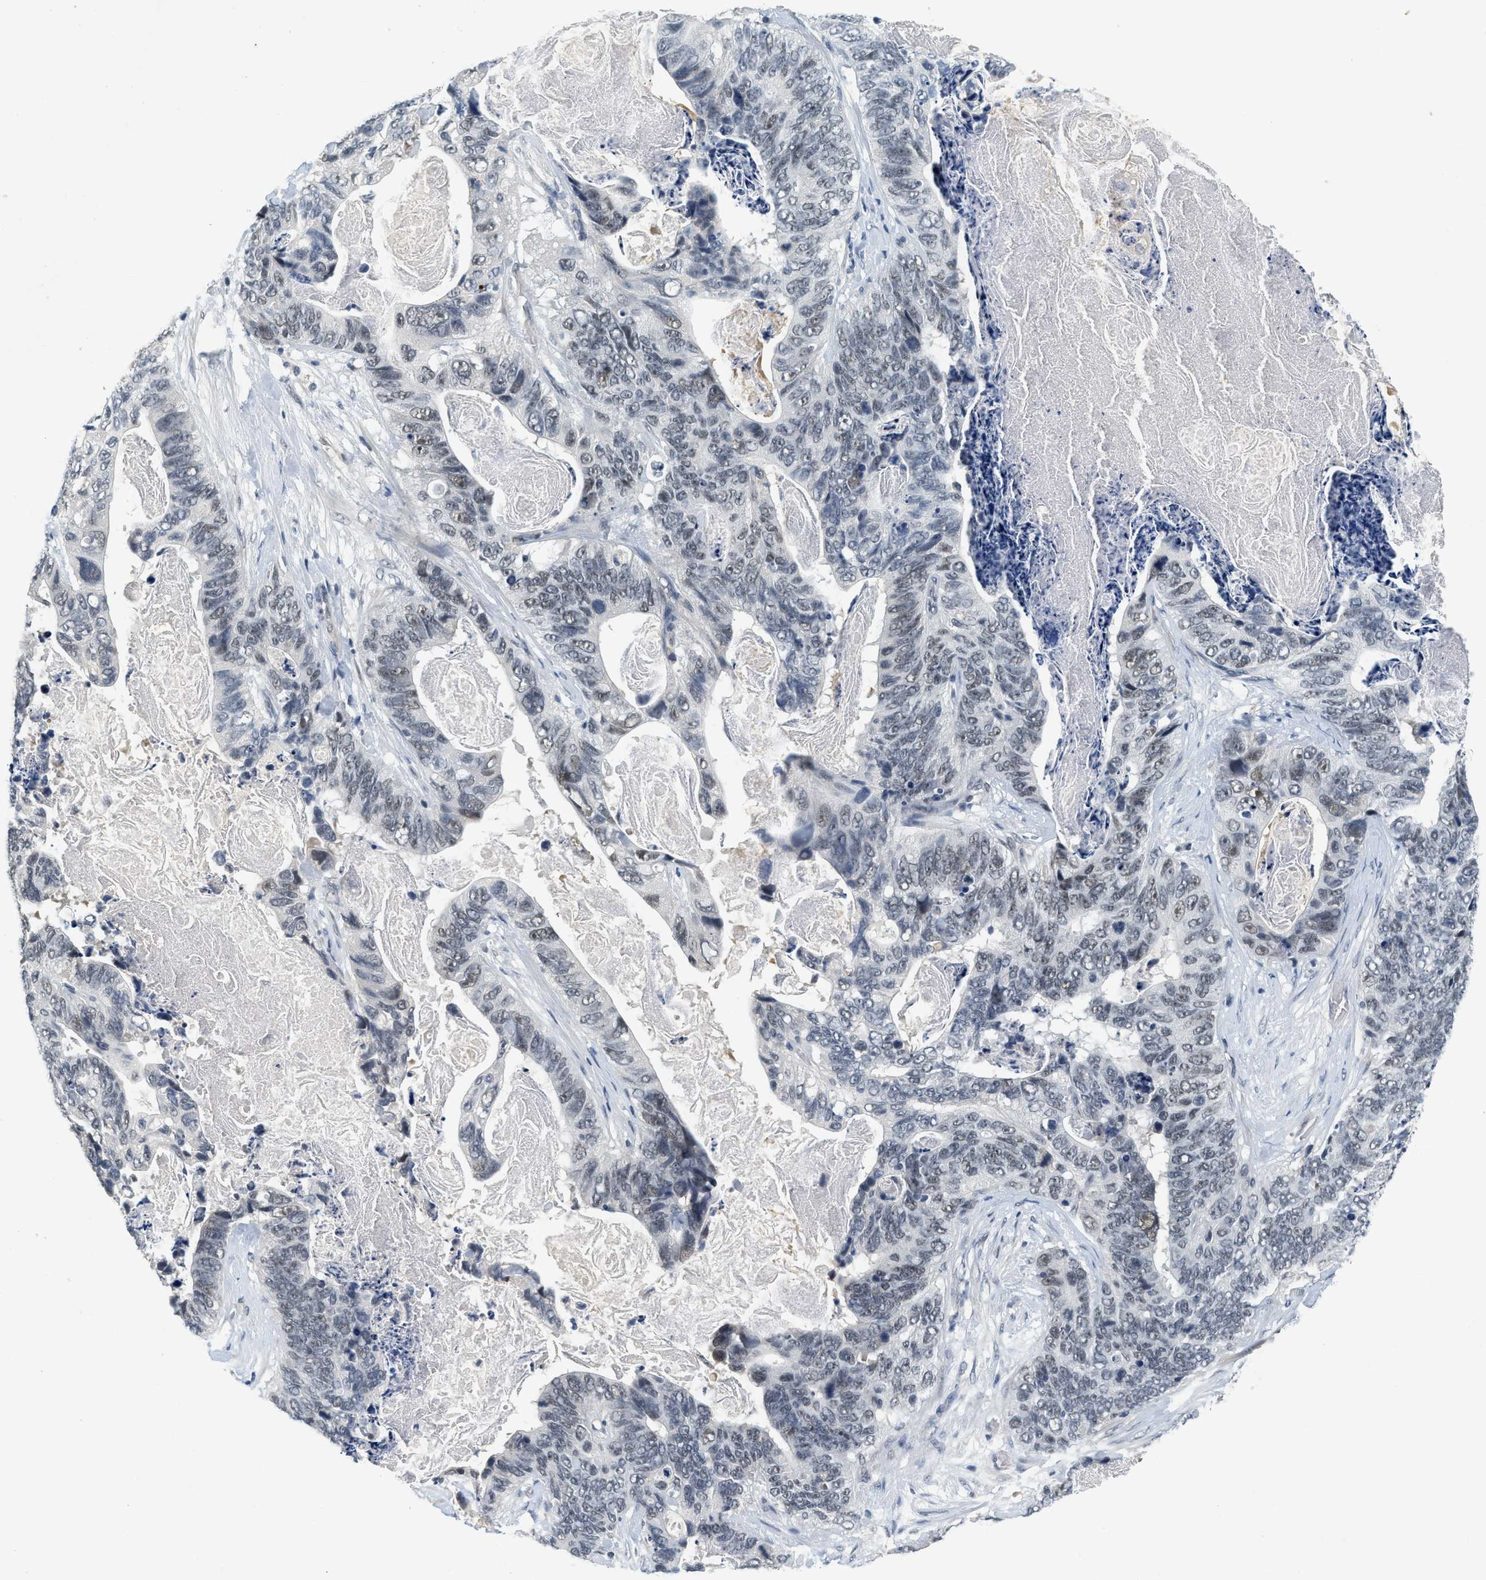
{"staining": {"intensity": "weak", "quantity": "25%-75%", "location": "nuclear"}, "tissue": "stomach cancer", "cell_type": "Tumor cells", "image_type": "cancer", "snomed": [{"axis": "morphology", "description": "Adenocarcinoma, NOS"}, {"axis": "topography", "description": "Stomach"}], "caption": "Immunohistochemical staining of stomach adenocarcinoma reveals low levels of weak nuclear protein positivity in about 25%-75% of tumor cells.", "gene": "MZF1", "patient": {"sex": "female", "age": 89}}